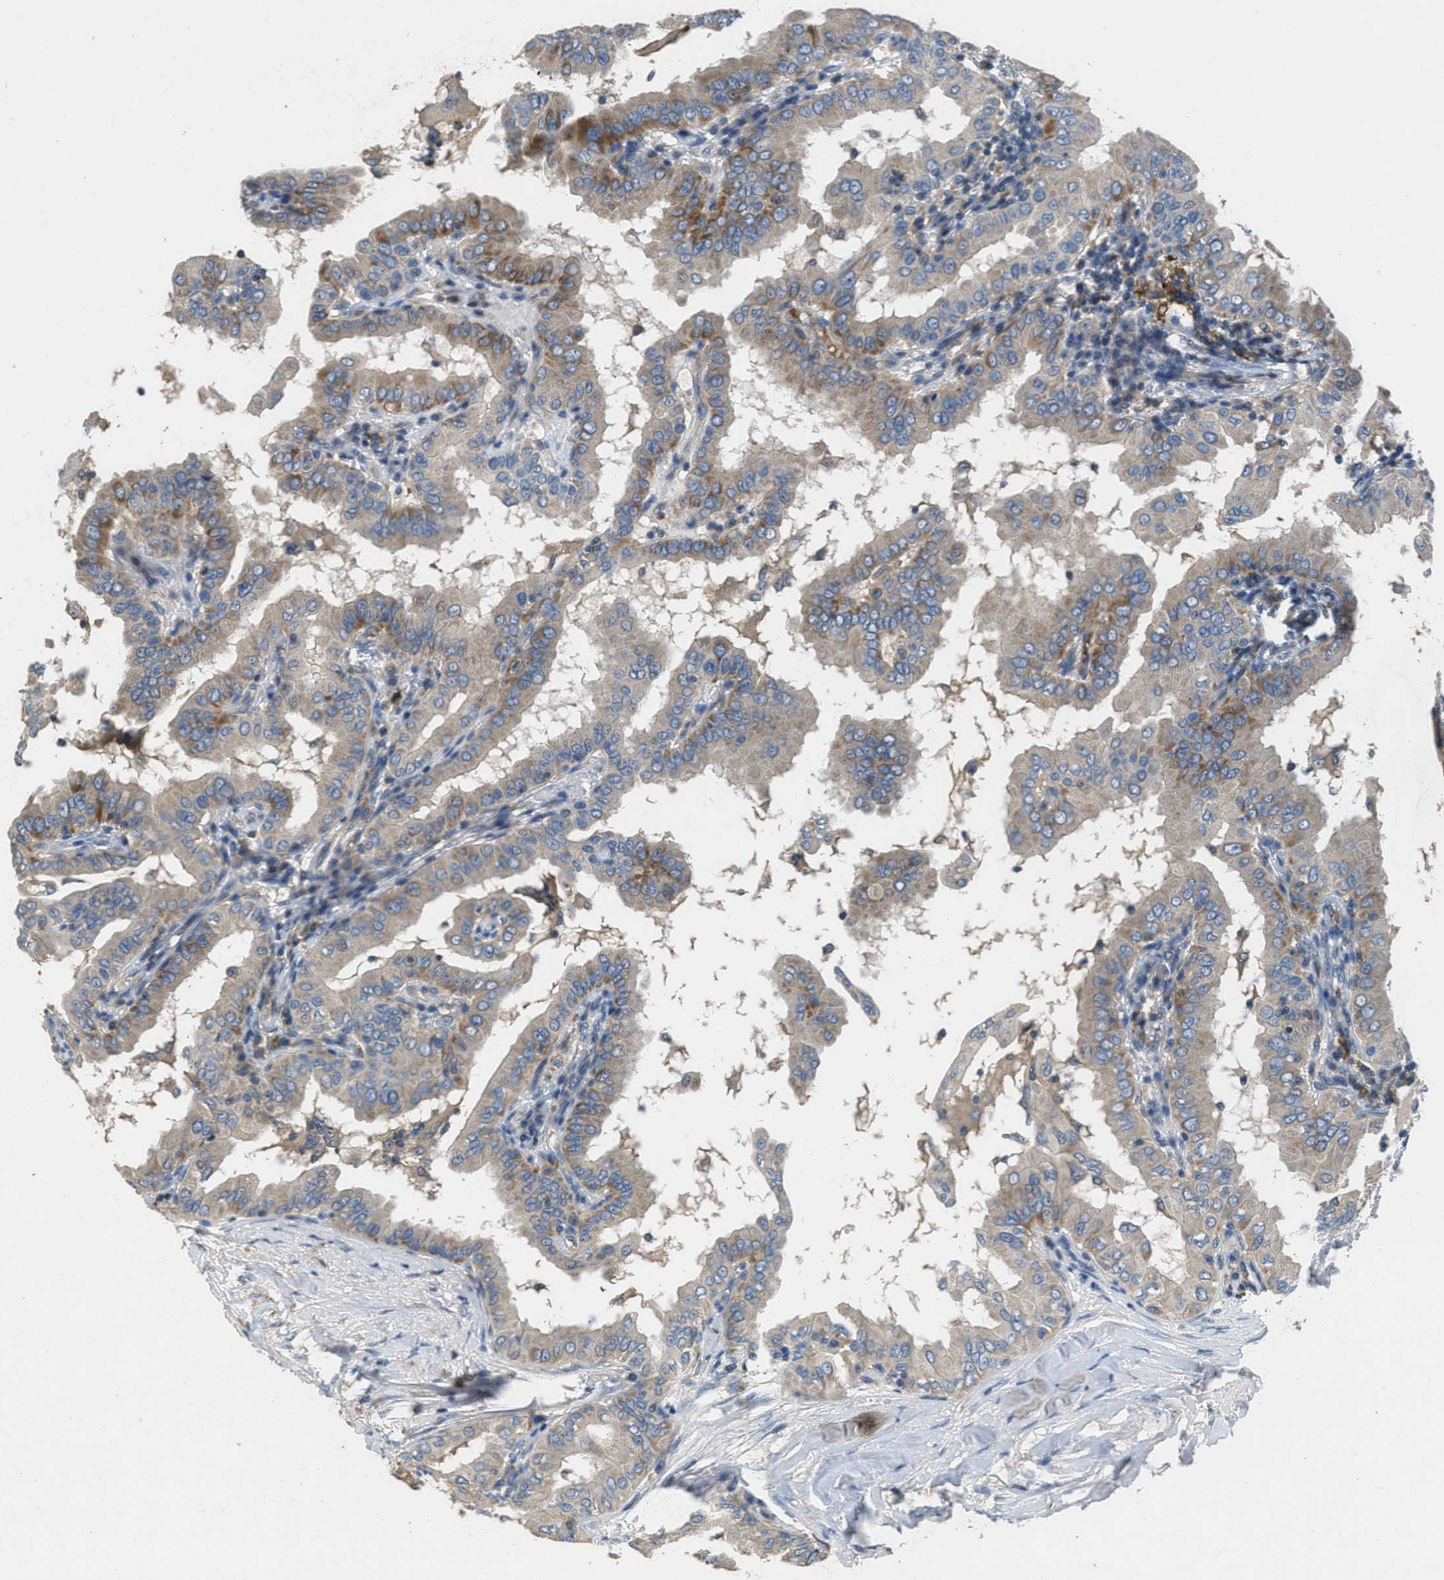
{"staining": {"intensity": "moderate", "quantity": "<25%", "location": "cytoplasmic/membranous"}, "tissue": "thyroid cancer", "cell_type": "Tumor cells", "image_type": "cancer", "snomed": [{"axis": "morphology", "description": "Papillary adenocarcinoma, NOS"}, {"axis": "topography", "description": "Thyroid gland"}], "caption": "Tumor cells show low levels of moderate cytoplasmic/membranous positivity in about <25% of cells in human thyroid cancer (papillary adenocarcinoma).", "gene": "DGKE", "patient": {"sex": "male", "age": 33}}